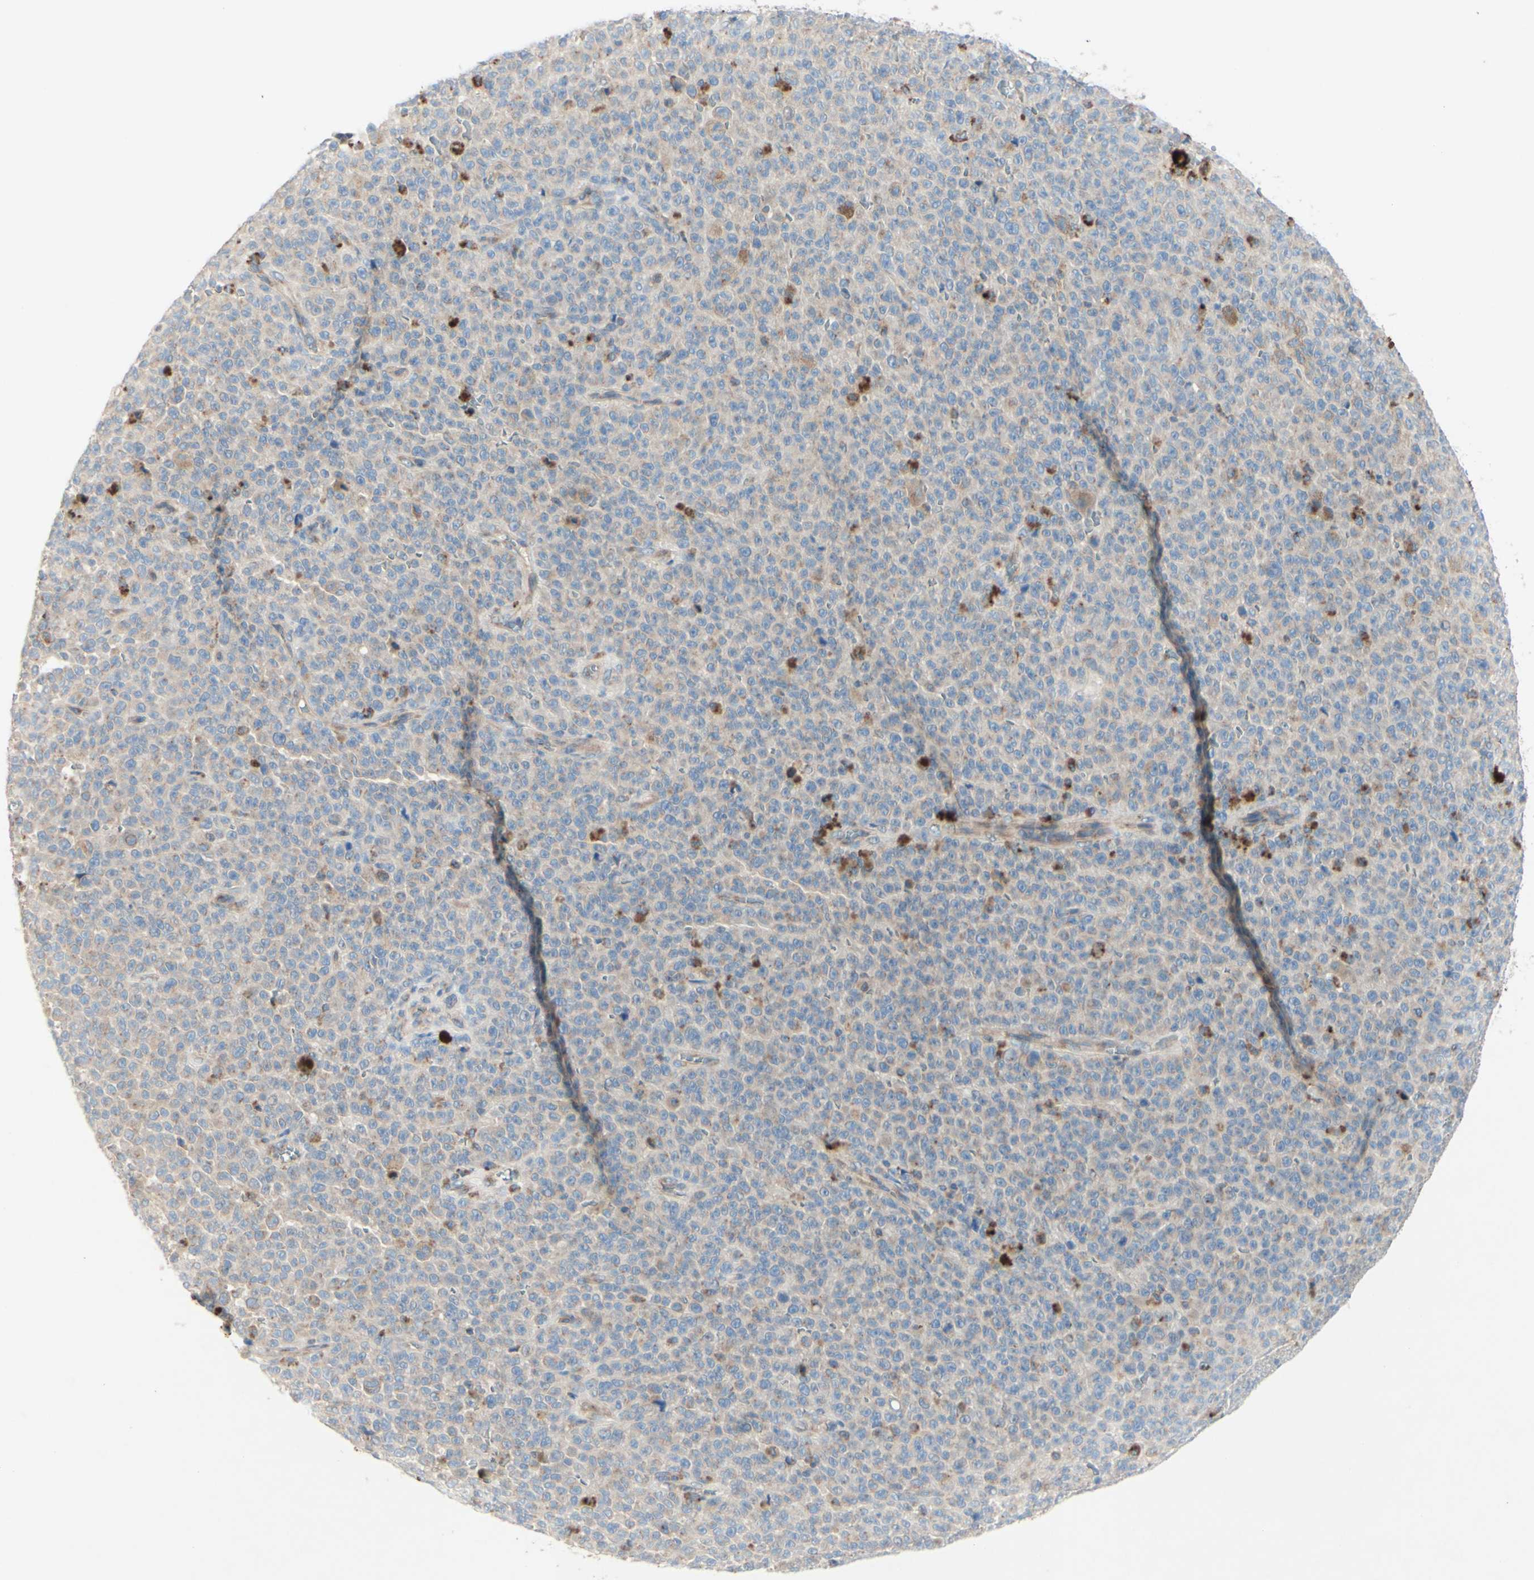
{"staining": {"intensity": "weak", "quantity": ">75%", "location": "cytoplasmic/membranous"}, "tissue": "melanoma", "cell_type": "Tumor cells", "image_type": "cancer", "snomed": [{"axis": "morphology", "description": "Malignant melanoma, NOS"}, {"axis": "topography", "description": "Skin"}], "caption": "Weak cytoplasmic/membranous protein positivity is appreciated in approximately >75% of tumor cells in melanoma.", "gene": "MTM1", "patient": {"sex": "female", "age": 82}}